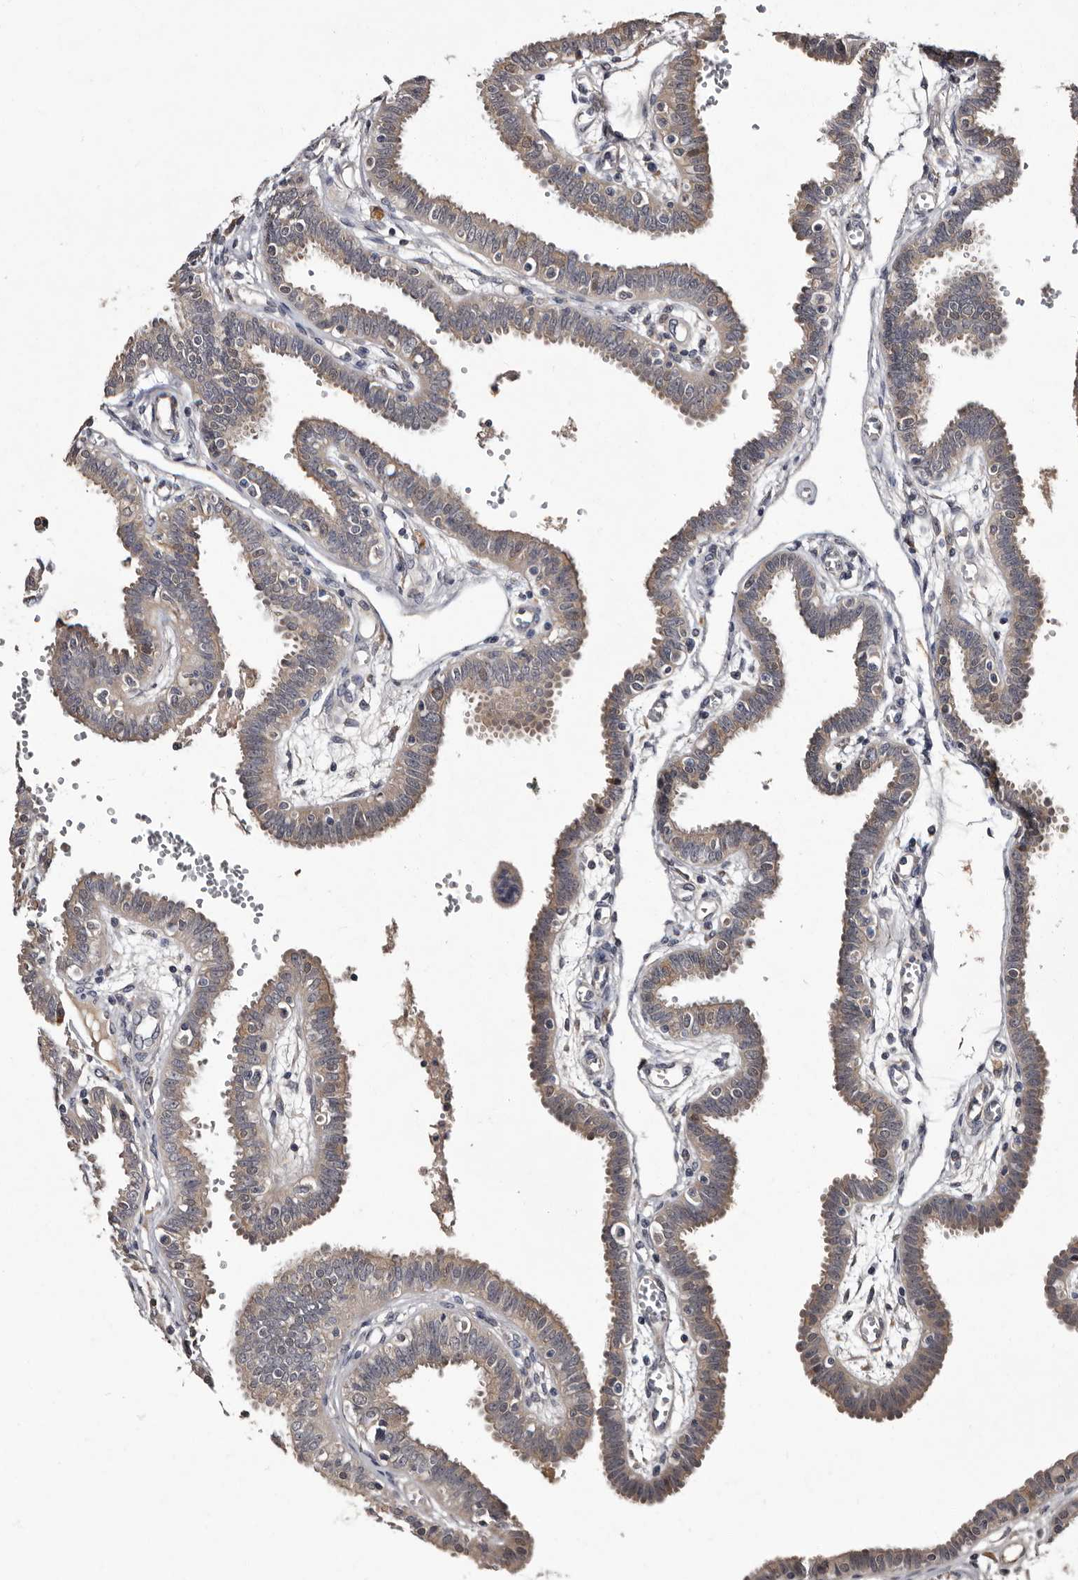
{"staining": {"intensity": "weak", "quantity": ">75%", "location": "cytoplasmic/membranous"}, "tissue": "fallopian tube", "cell_type": "Glandular cells", "image_type": "normal", "snomed": [{"axis": "morphology", "description": "Normal tissue, NOS"}, {"axis": "topography", "description": "Fallopian tube"}], "caption": "Immunohistochemical staining of benign human fallopian tube reveals >75% levels of weak cytoplasmic/membranous protein positivity in about >75% of glandular cells.", "gene": "DNPH1", "patient": {"sex": "female", "age": 32}}